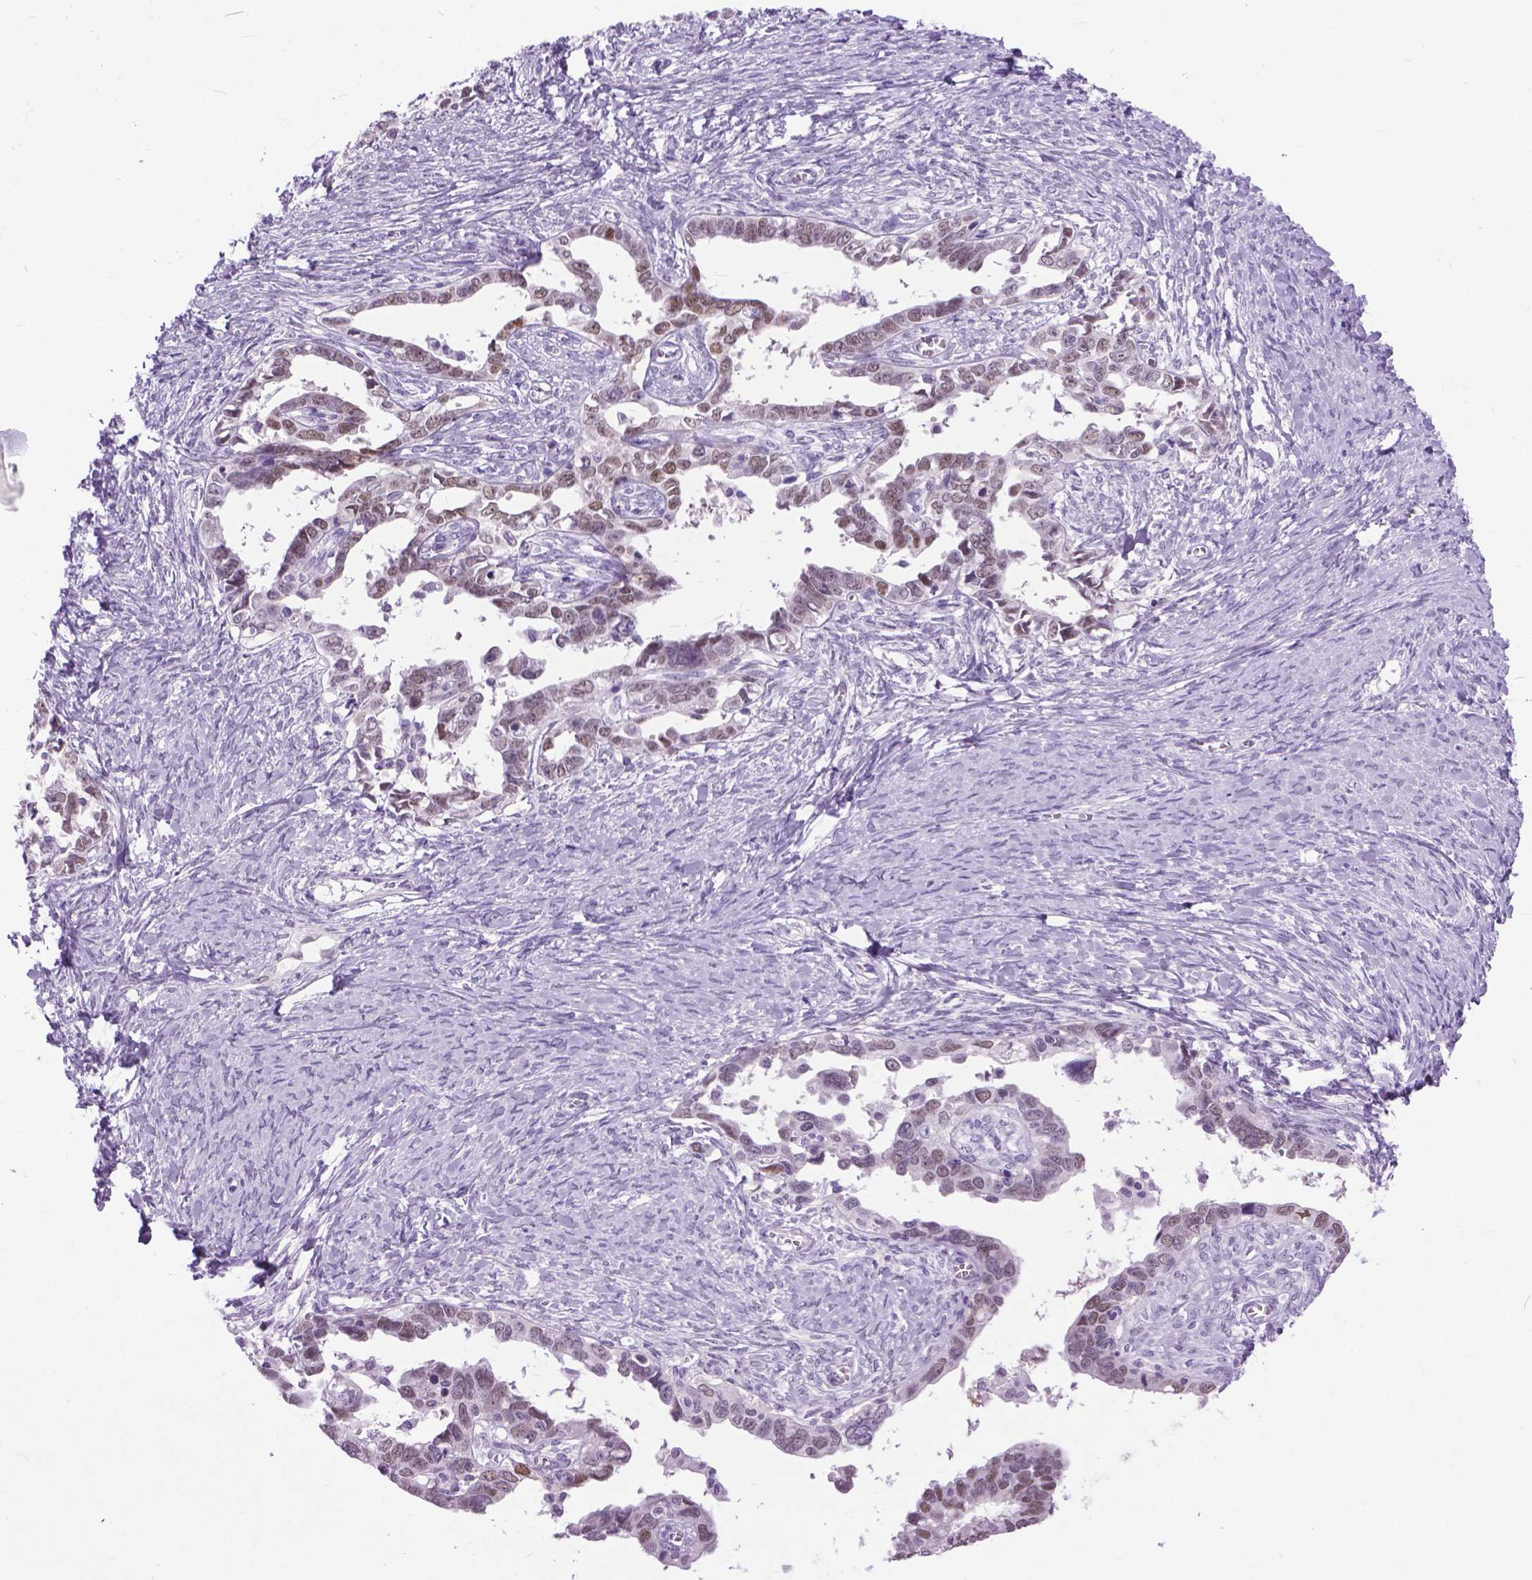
{"staining": {"intensity": "moderate", "quantity": "<25%", "location": "nuclear"}, "tissue": "ovarian cancer", "cell_type": "Tumor cells", "image_type": "cancer", "snomed": [{"axis": "morphology", "description": "Cystadenocarcinoma, serous, NOS"}, {"axis": "topography", "description": "Ovary"}], "caption": "A high-resolution image shows IHC staining of serous cystadenocarcinoma (ovarian), which displays moderate nuclear staining in approximately <25% of tumor cells.", "gene": "APCDD1L", "patient": {"sex": "female", "age": 69}}